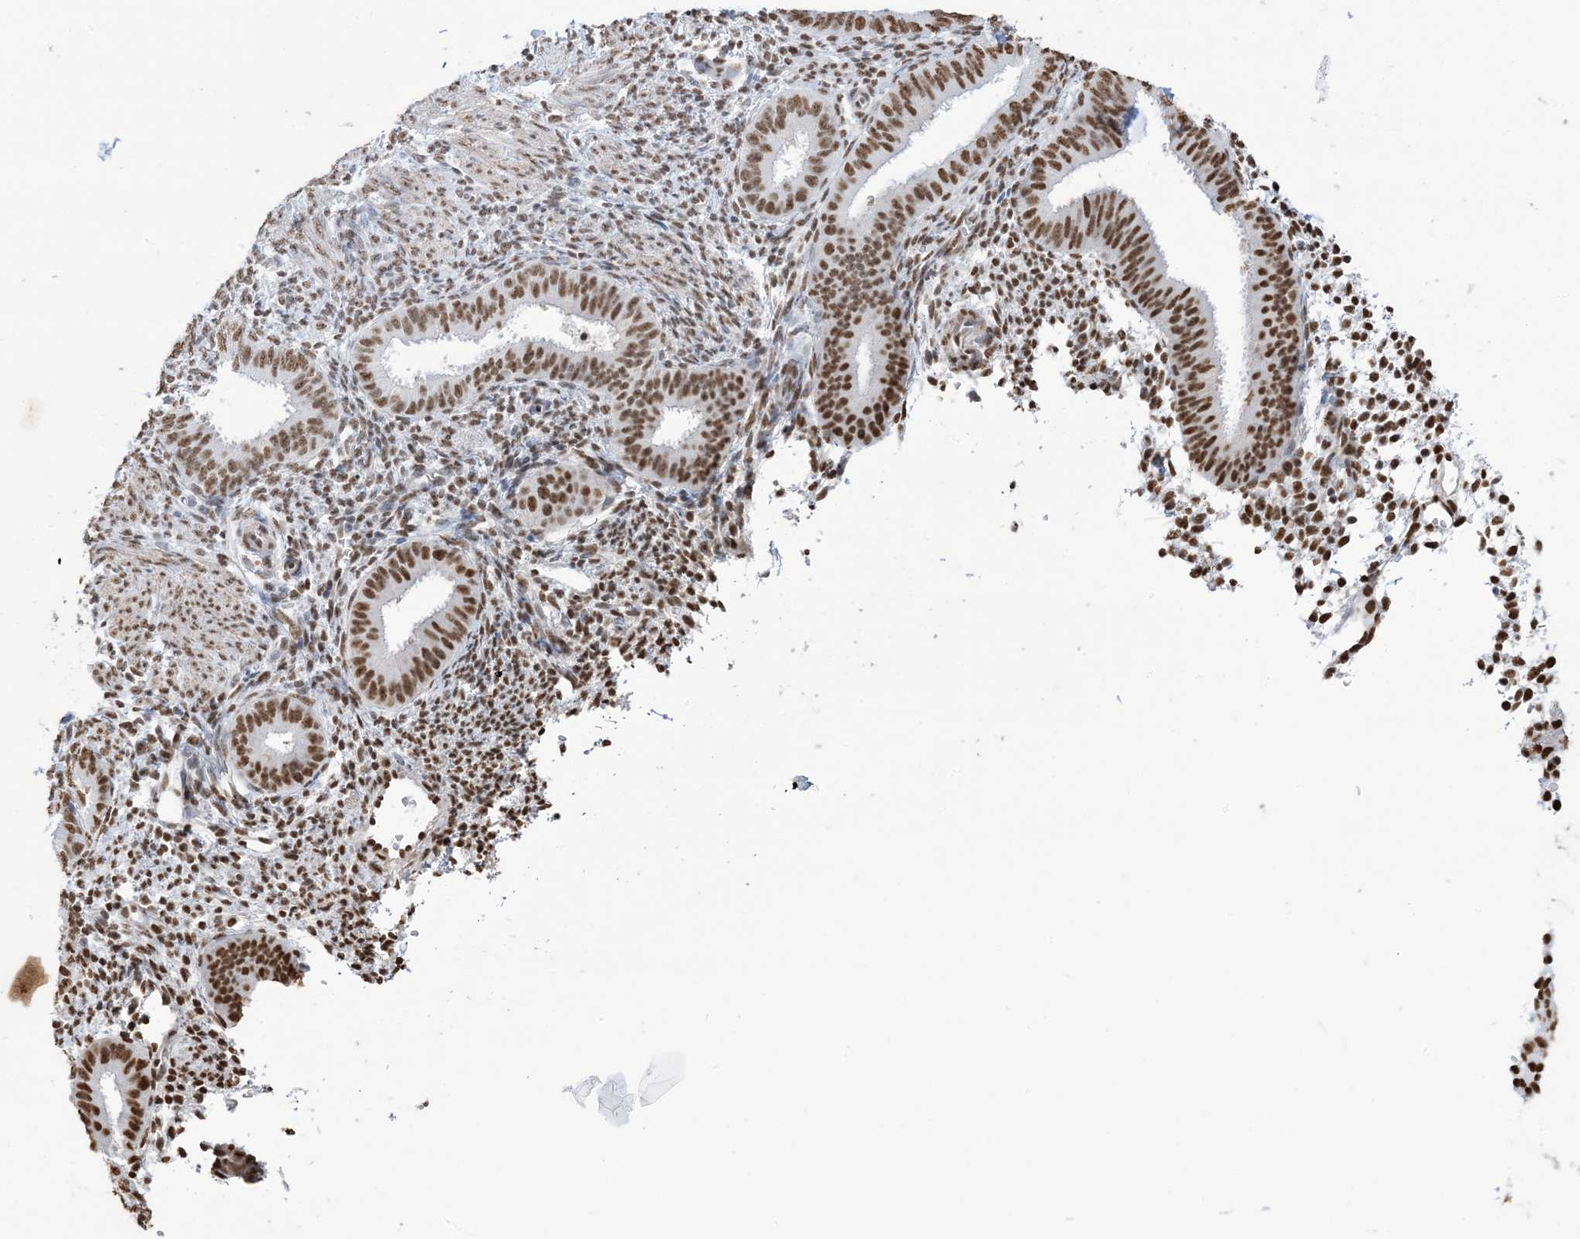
{"staining": {"intensity": "strong", "quantity": "25%-75%", "location": "nuclear"}, "tissue": "endometrium", "cell_type": "Cells in endometrial stroma", "image_type": "normal", "snomed": [{"axis": "morphology", "description": "Normal tissue, NOS"}, {"axis": "topography", "description": "Uterus"}, {"axis": "topography", "description": "Endometrium"}], "caption": "A high amount of strong nuclear staining is present in about 25%-75% of cells in endometrial stroma in normal endometrium. The protein of interest is stained brown, and the nuclei are stained in blue (DAB IHC with brightfield microscopy, high magnification).", "gene": "ZNF792", "patient": {"sex": "female", "age": 48}}